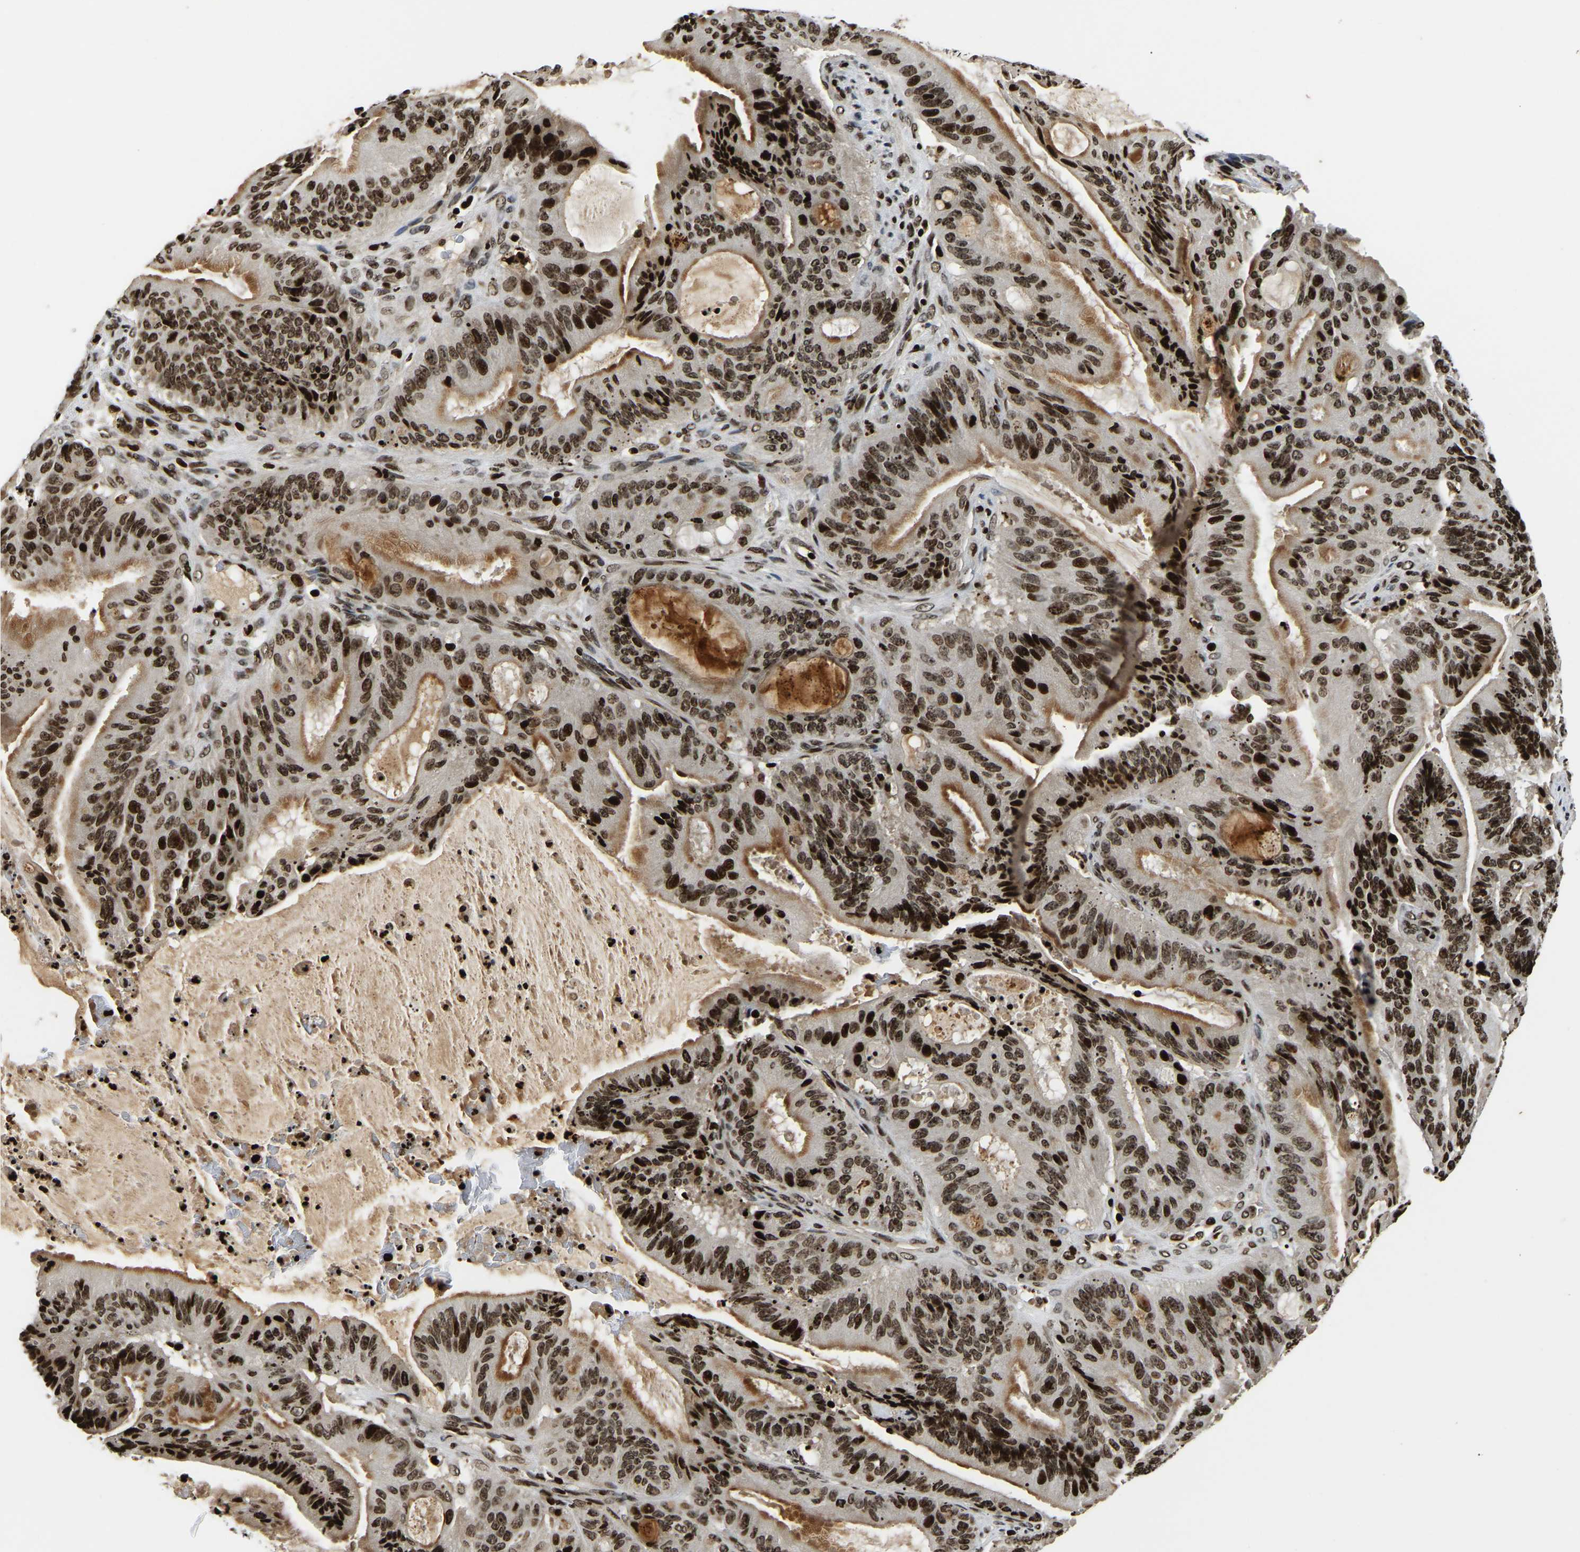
{"staining": {"intensity": "moderate", "quantity": ">75%", "location": "nuclear"}, "tissue": "liver cancer", "cell_type": "Tumor cells", "image_type": "cancer", "snomed": [{"axis": "morphology", "description": "Normal tissue, NOS"}, {"axis": "morphology", "description": "Cholangiocarcinoma"}, {"axis": "topography", "description": "Liver"}, {"axis": "topography", "description": "Peripheral nerve tissue"}], "caption": "Moderate nuclear staining is appreciated in about >75% of tumor cells in liver cholangiocarcinoma.", "gene": "LRRC61", "patient": {"sex": "female", "age": 73}}